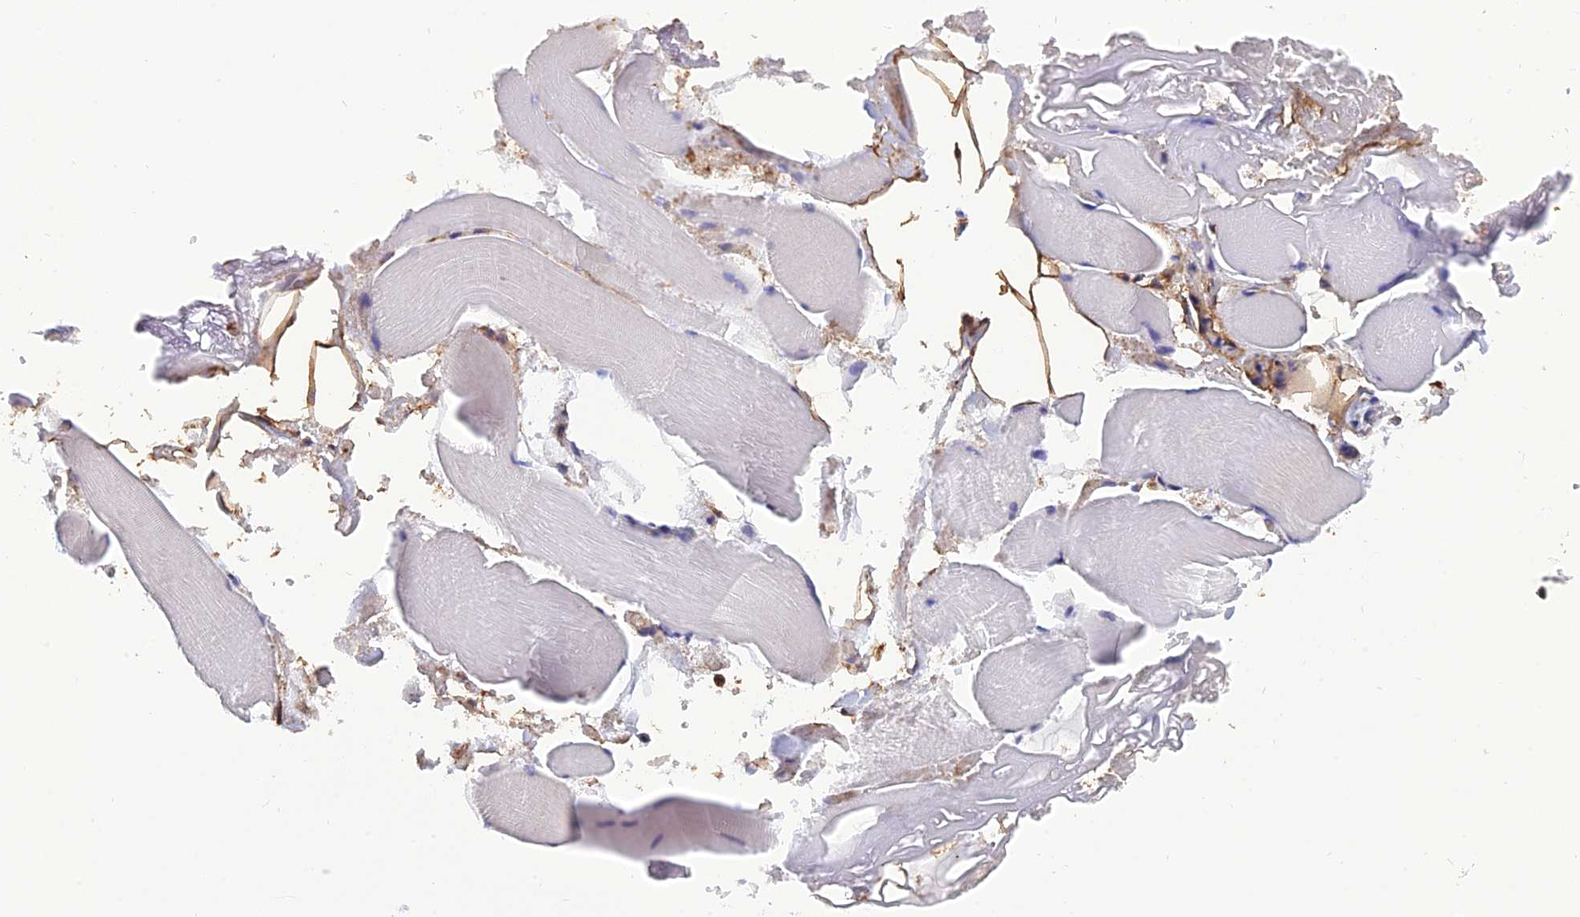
{"staining": {"intensity": "moderate", "quantity": "<25%", "location": "nuclear"}, "tissue": "skeletal muscle", "cell_type": "Myocytes", "image_type": "normal", "snomed": [{"axis": "morphology", "description": "Normal tissue, NOS"}, {"axis": "morphology", "description": "Basal cell carcinoma"}, {"axis": "topography", "description": "Skeletal muscle"}], "caption": "An immunohistochemistry (IHC) photomicrograph of benign tissue is shown. Protein staining in brown highlights moderate nuclear positivity in skeletal muscle within myocytes. Using DAB (brown) and hematoxylin (blue) stains, captured at high magnification using brightfield microscopy.", "gene": "PAGR1", "patient": {"sex": "female", "age": 64}}